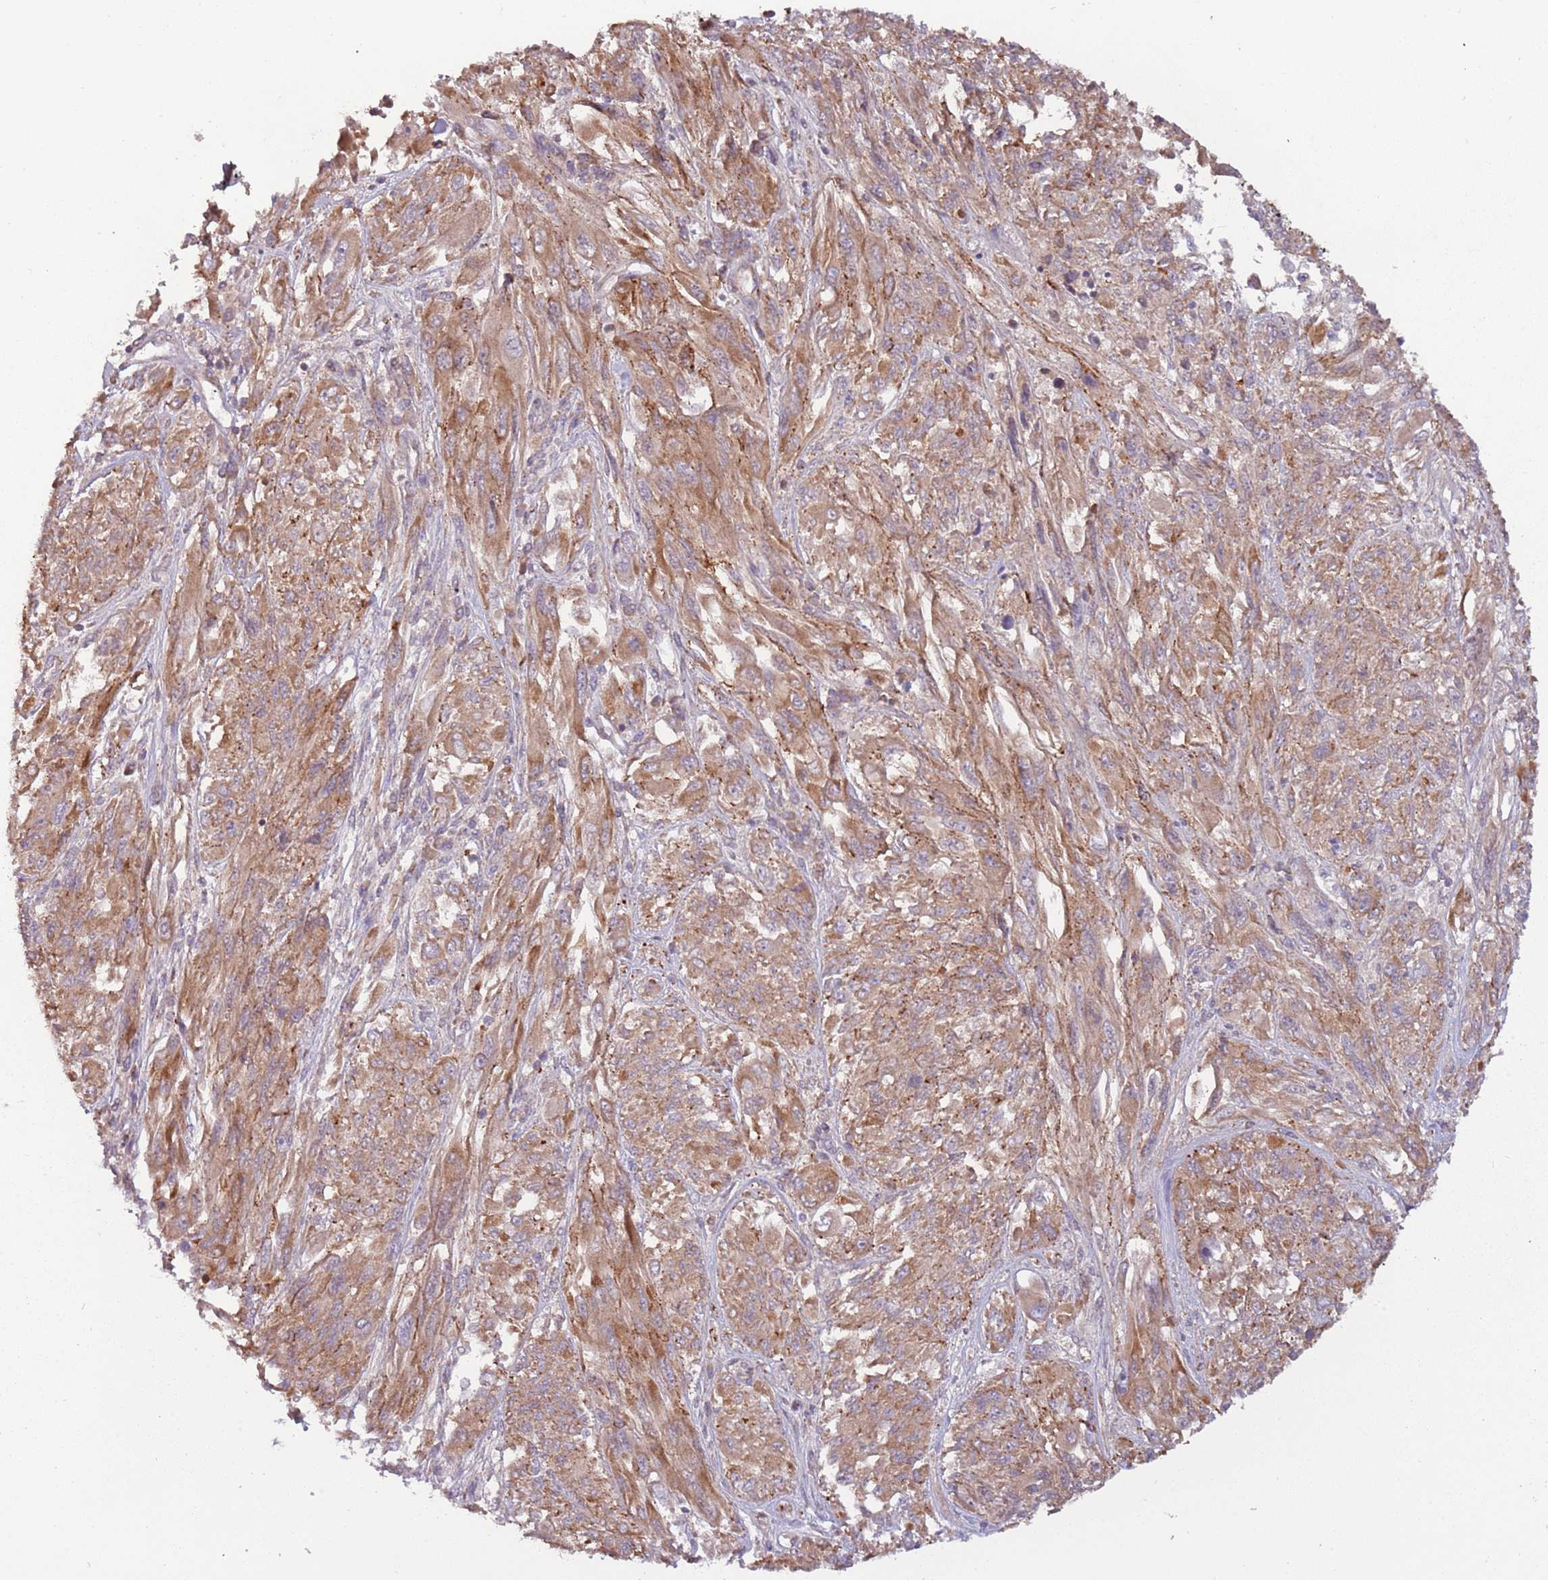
{"staining": {"intensity": "moderate", "quantity": ">75%", "location": "cytoplasmic/membranous"}, "tissue": "melanoma", "cell_type": "Tumor cells", "image_type": "cancer", "snomed": [{"axis": "morphology", "description": "Malignant melanoma, NOS"}, {"axis": "topography", "description": "Skin"}], "caption": "Tumor cells display moderate cytoplasmic/membranous positivity in approximately >75% of cells in melanoma.", "gene": "DTD2", "patient": {"sex": "female", "age": 91}}